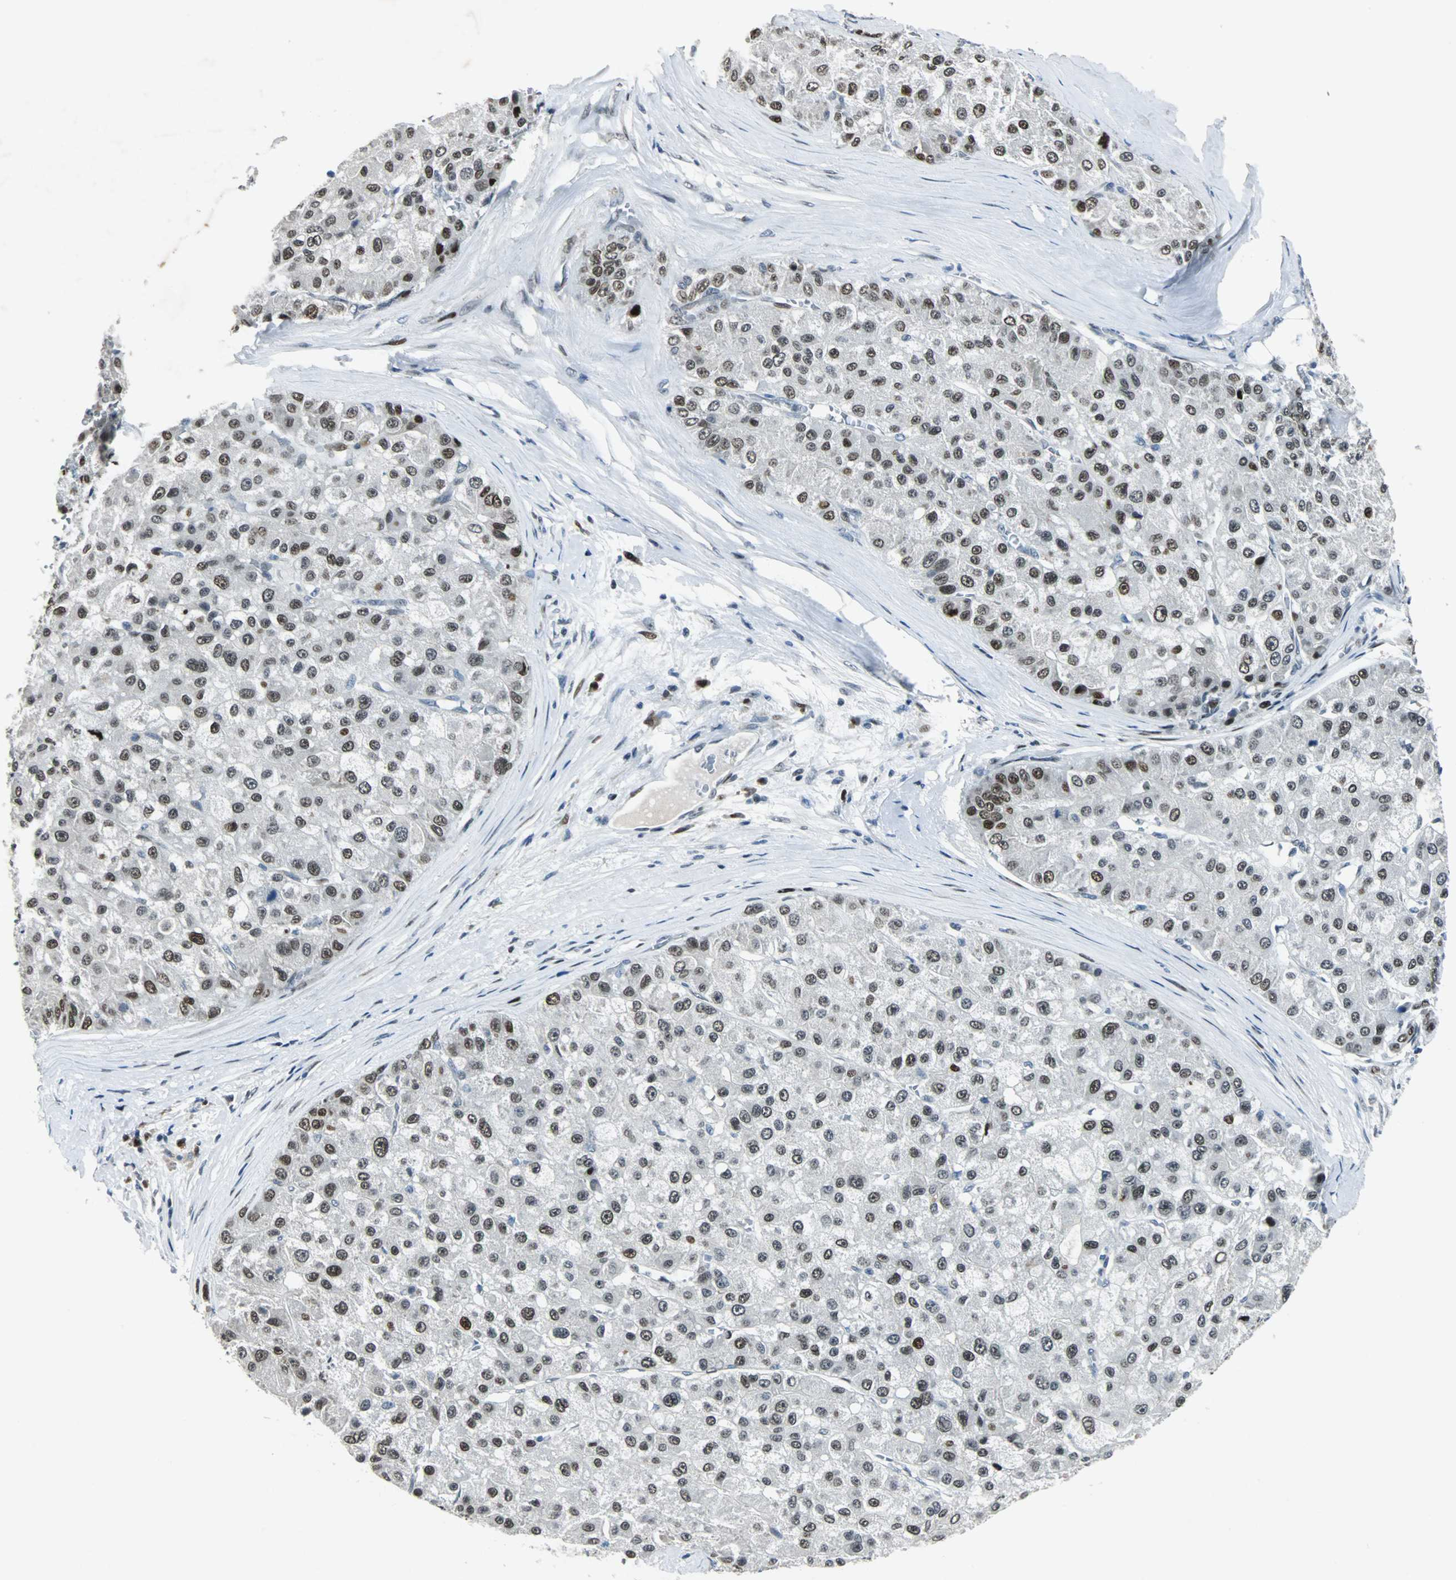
{"staining": {"intensity": "moderate", "quantity": ">75%", "location": "nuclear"}, "tissue": "liver cancer", "cell_type": "Tumor cells", "image_type": "cancer", "snomed": [{"axis": "morphology", "description": "Carcinoma, Hepatocellular, NOS"}, {"axis": "topography", "description": "Liver"}], "caption": "Hepatocellular carcinoma (liver) stained with a protein marker displays moderate staining in tumor cells.", "gene": "AJUBA", "patient": {"sex": "male", "age": 80}}